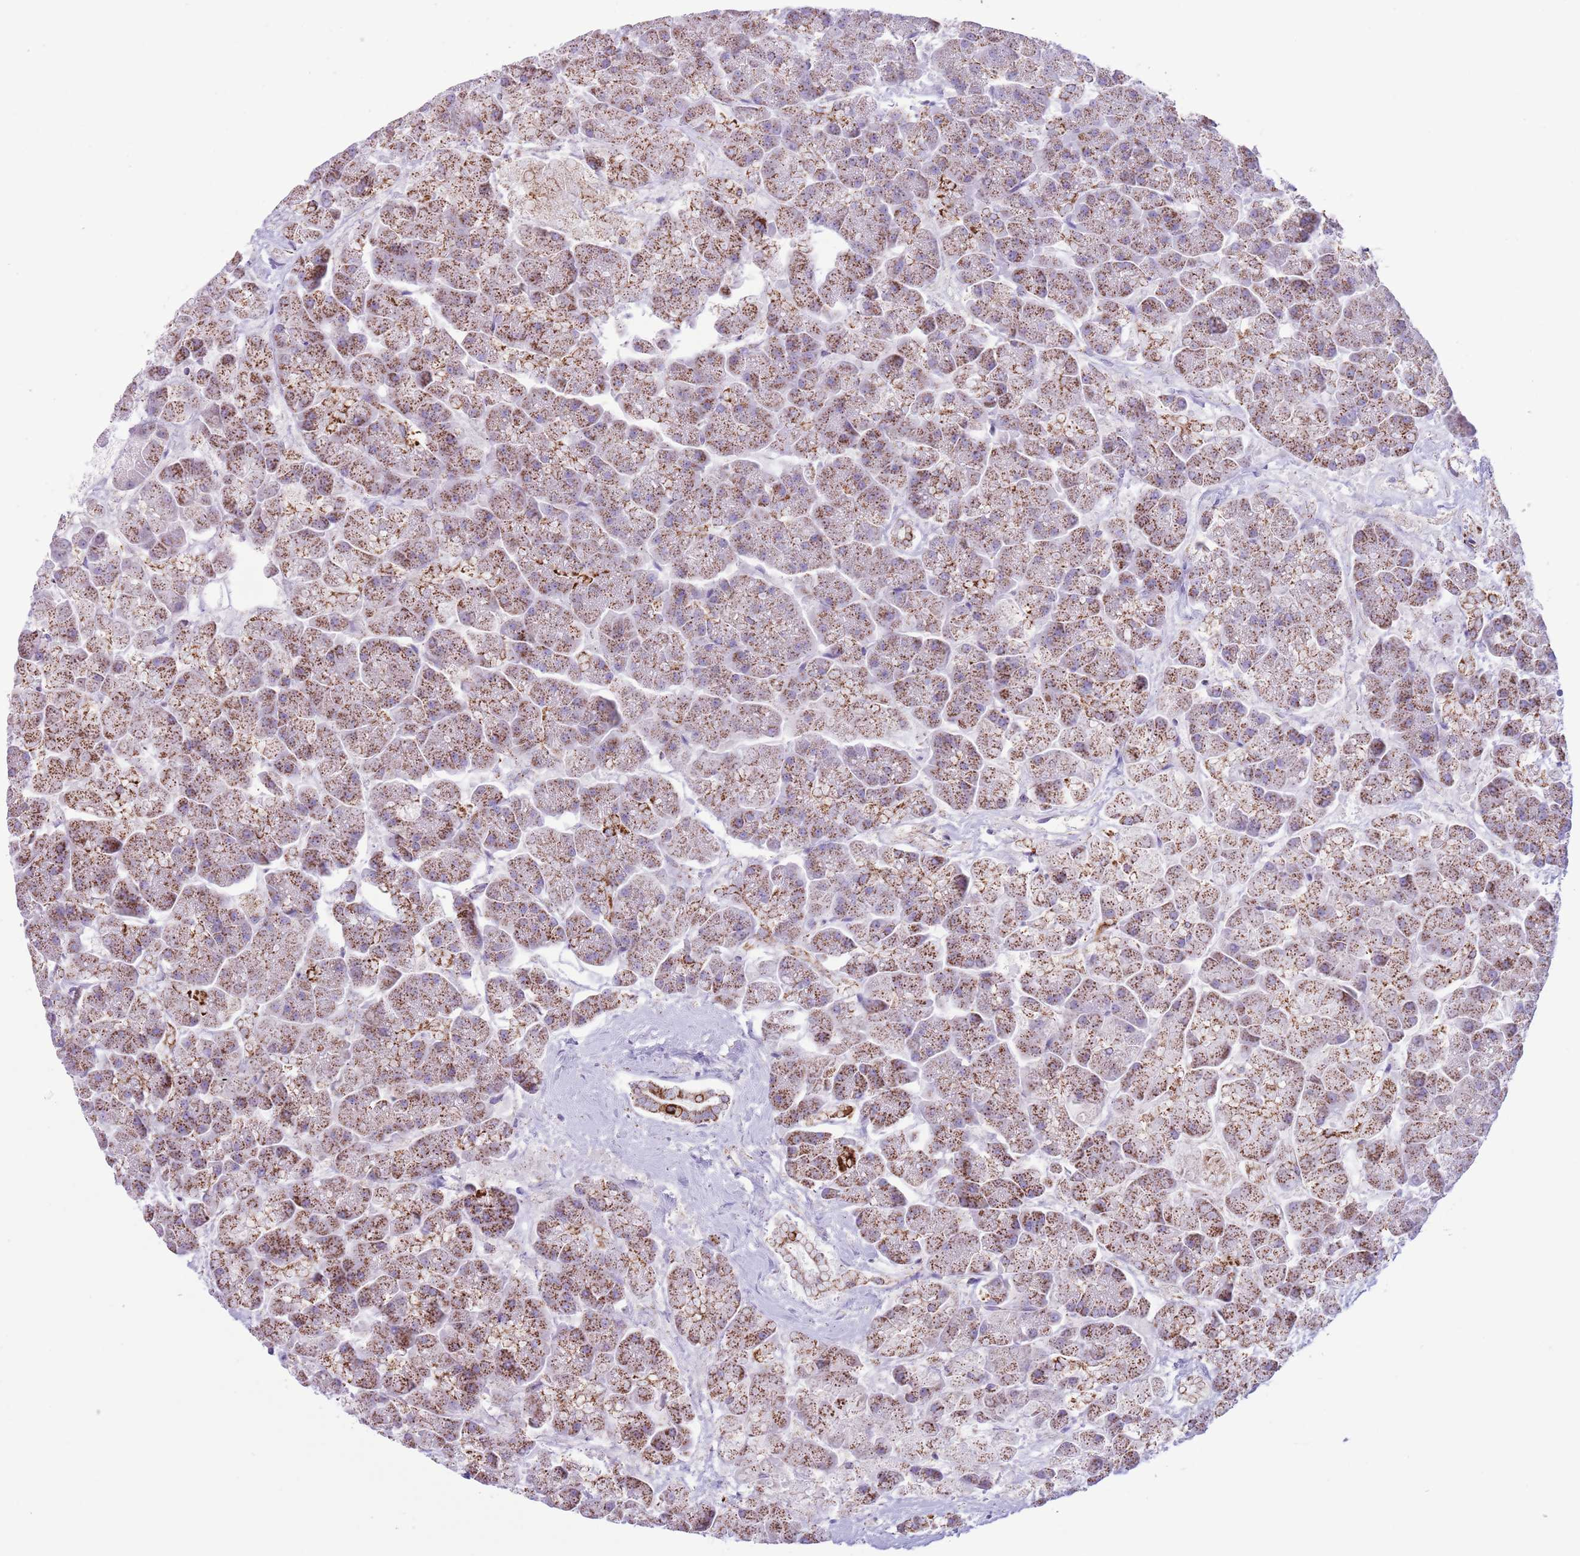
{"staining": {"intensity": "moderate", "quantity": "25%-75%", "location": "cytoplasmic/membranous"}, "tissue": "pancreas", "cell_type": "Exocrine glandular cells", "image_type": "normal", "snomed": [{"axis": "morphology", "description": "Normal tissue, NOS"}, {"axis": "topography", "description": "Pancreas"}, {"axis": "topography", "description": "Peripheral nerve tissue"}], "caption": "Protein expression by immunohistochemistry demonstrates moderate cytoplasmic/membranous positivity in about 25%-75% of exocrine glandular cells in unremarkable pancreas.", "gene": "ATP6V1B1", "patient": {"sex": "male", "age": 54}}